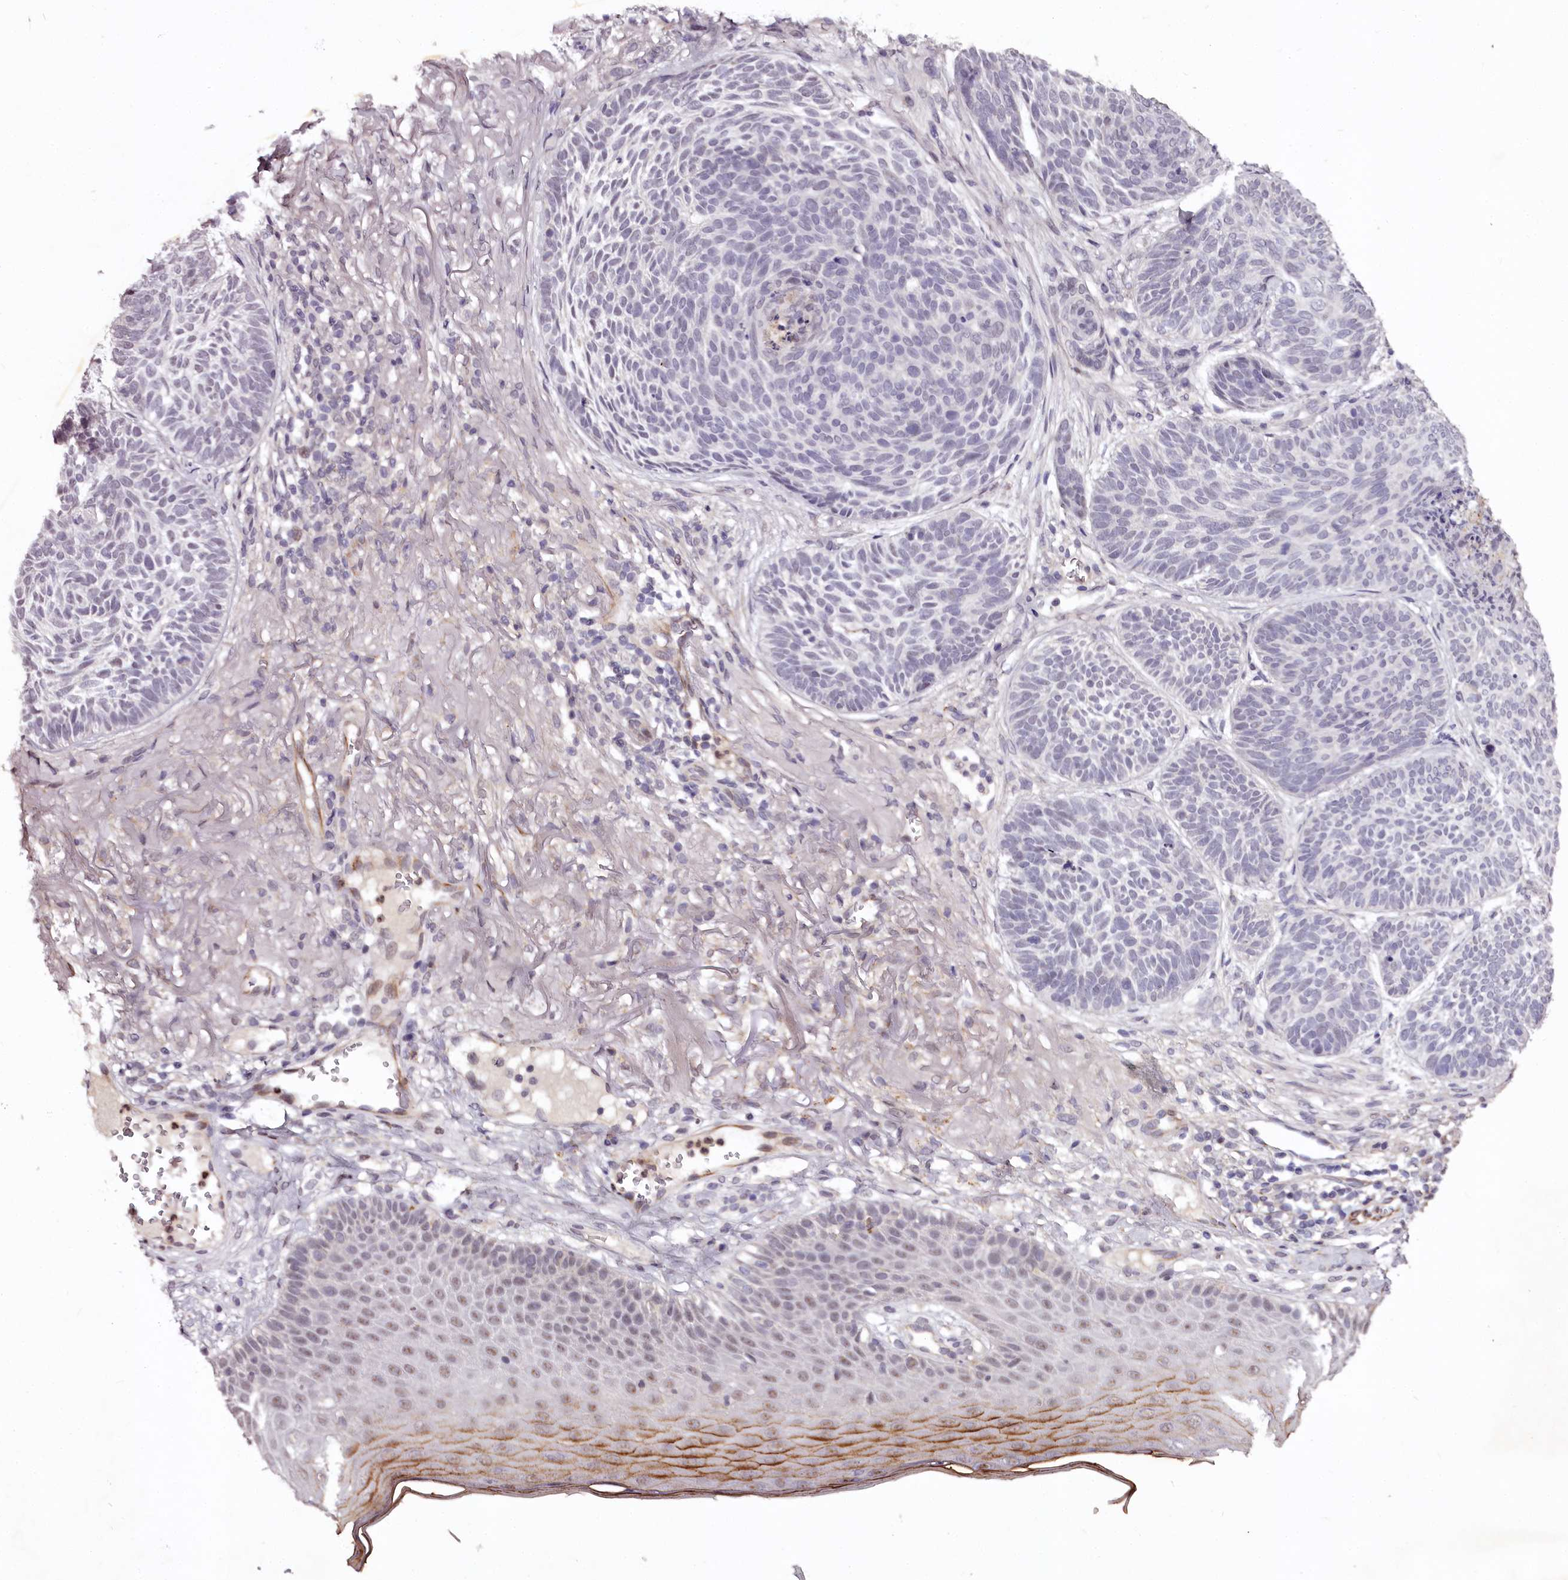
{"staining": {"intensity": "negative", "quantity": "none", "location": "none"}, "tissue": "skin cancer", "cell_type": "Tumor cells", "image_type": "cancer", "snomed": [{"axis": "morphology", "description": "Normal tissue, NOS"}, {"axis": "morphology", "description": "Basal cell carcinoma"}, {"axis": "topography", "description": "Skin"}], "caption": "Tumor cells show no significant protein positivity in skin basal cell carcinoma.", "gene": "MAML3", "patient": {"sex": "male", "age": 66}}